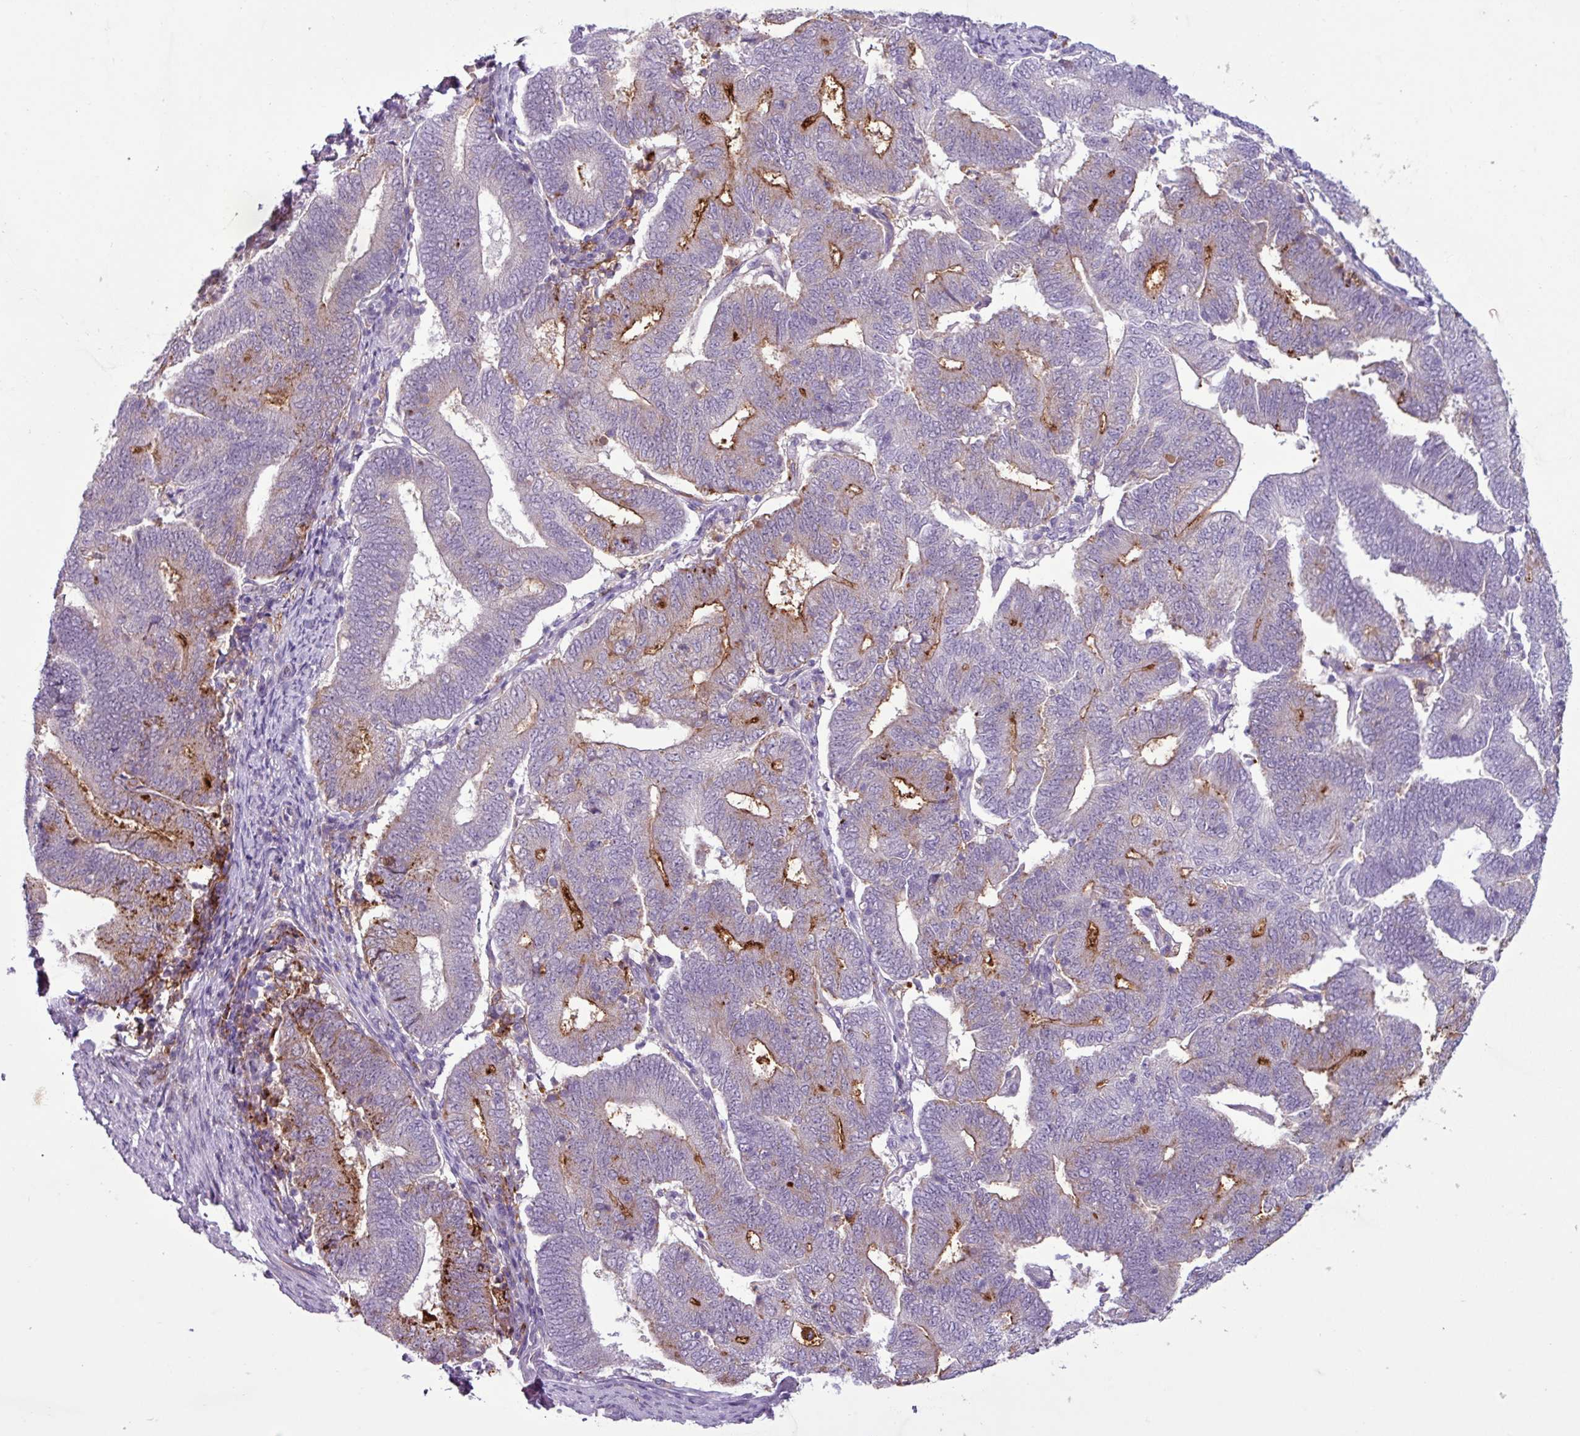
{"staining": {"intensity": "moderate", "quantity": "<25%", "location": "cytoplasmic/membranous"}, "tissue": "endometrial cancer", "cell_type": "Tumor cells", "image_type": "cancer", "snomed": [{"axis": "morphology", "description": "Adenocarcinoma, NOS"}, {"axis": "topography", "description": "Endometrium"}], "caption": "The photomicrograph demonstrates a brown stain indicating the presence of a protein in the cytoplasmic/membranous of tumor cells in endometrial adenocarcinoma. (IHC, brightfield microscopy, high magnification).", "gene": "C9orf24", "patient": {"sex": "female", "age": 70}}